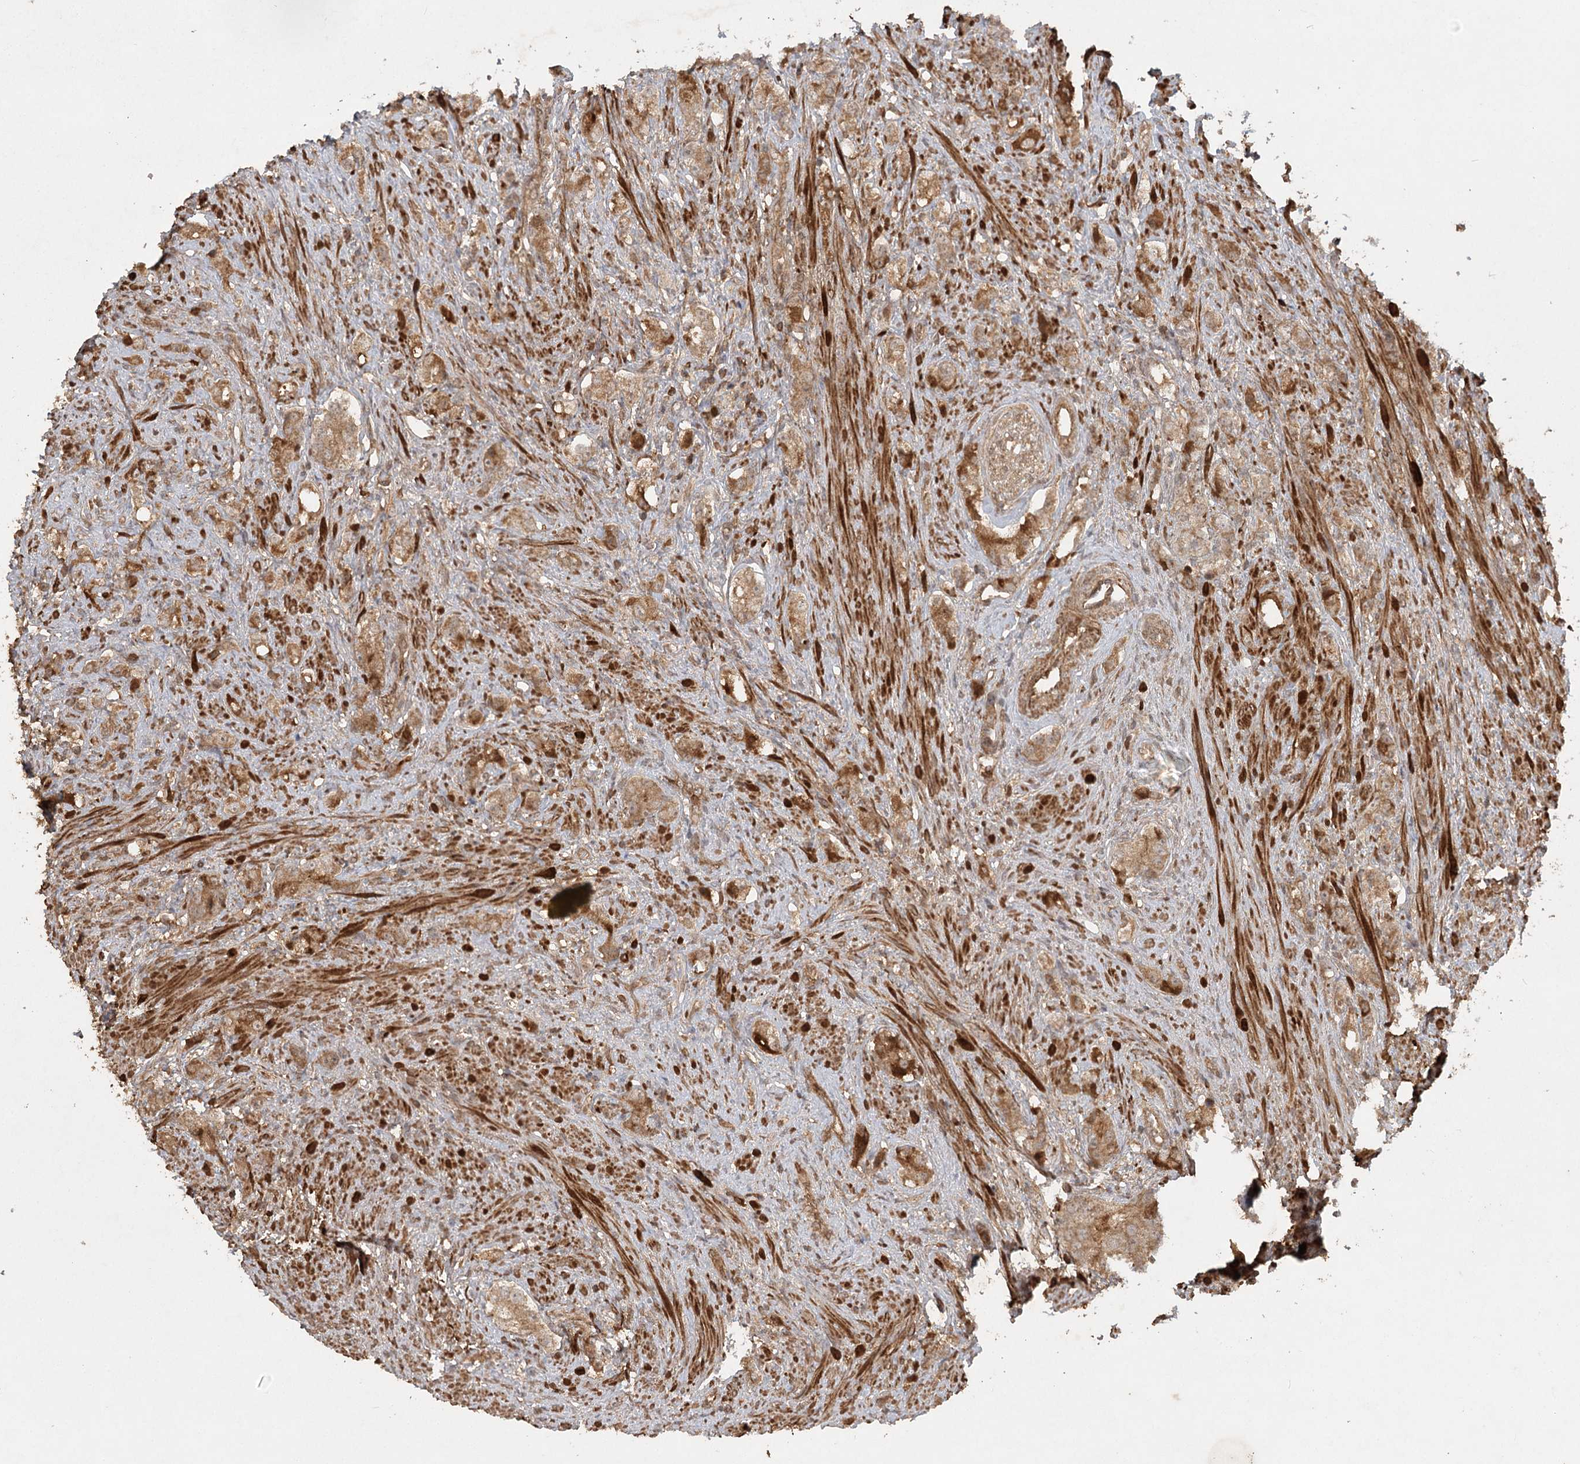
{"staining": {"intensity": "moderate", "quantity": ">75%", "location": "cytoplasmic/membranous"}, "tissue": "prostate cancer", "cell_type": "Tumor cells", "image_type": "cancer", "snomed": [{"axis": "morphology", "description": "Adenocarcinoma, High grade"}, {"axis": "topography", "description": "Prostate"}], "caption": "Approximately >75% of tumor cells in human prostate high-grade adenocarcinoma reveal moderate cytoplasmic/membranous protein positivity as visualized by brown immunohistochemical staining.", "gene": "ARL13A", "patient": {"sex": "male", "age": 63}}